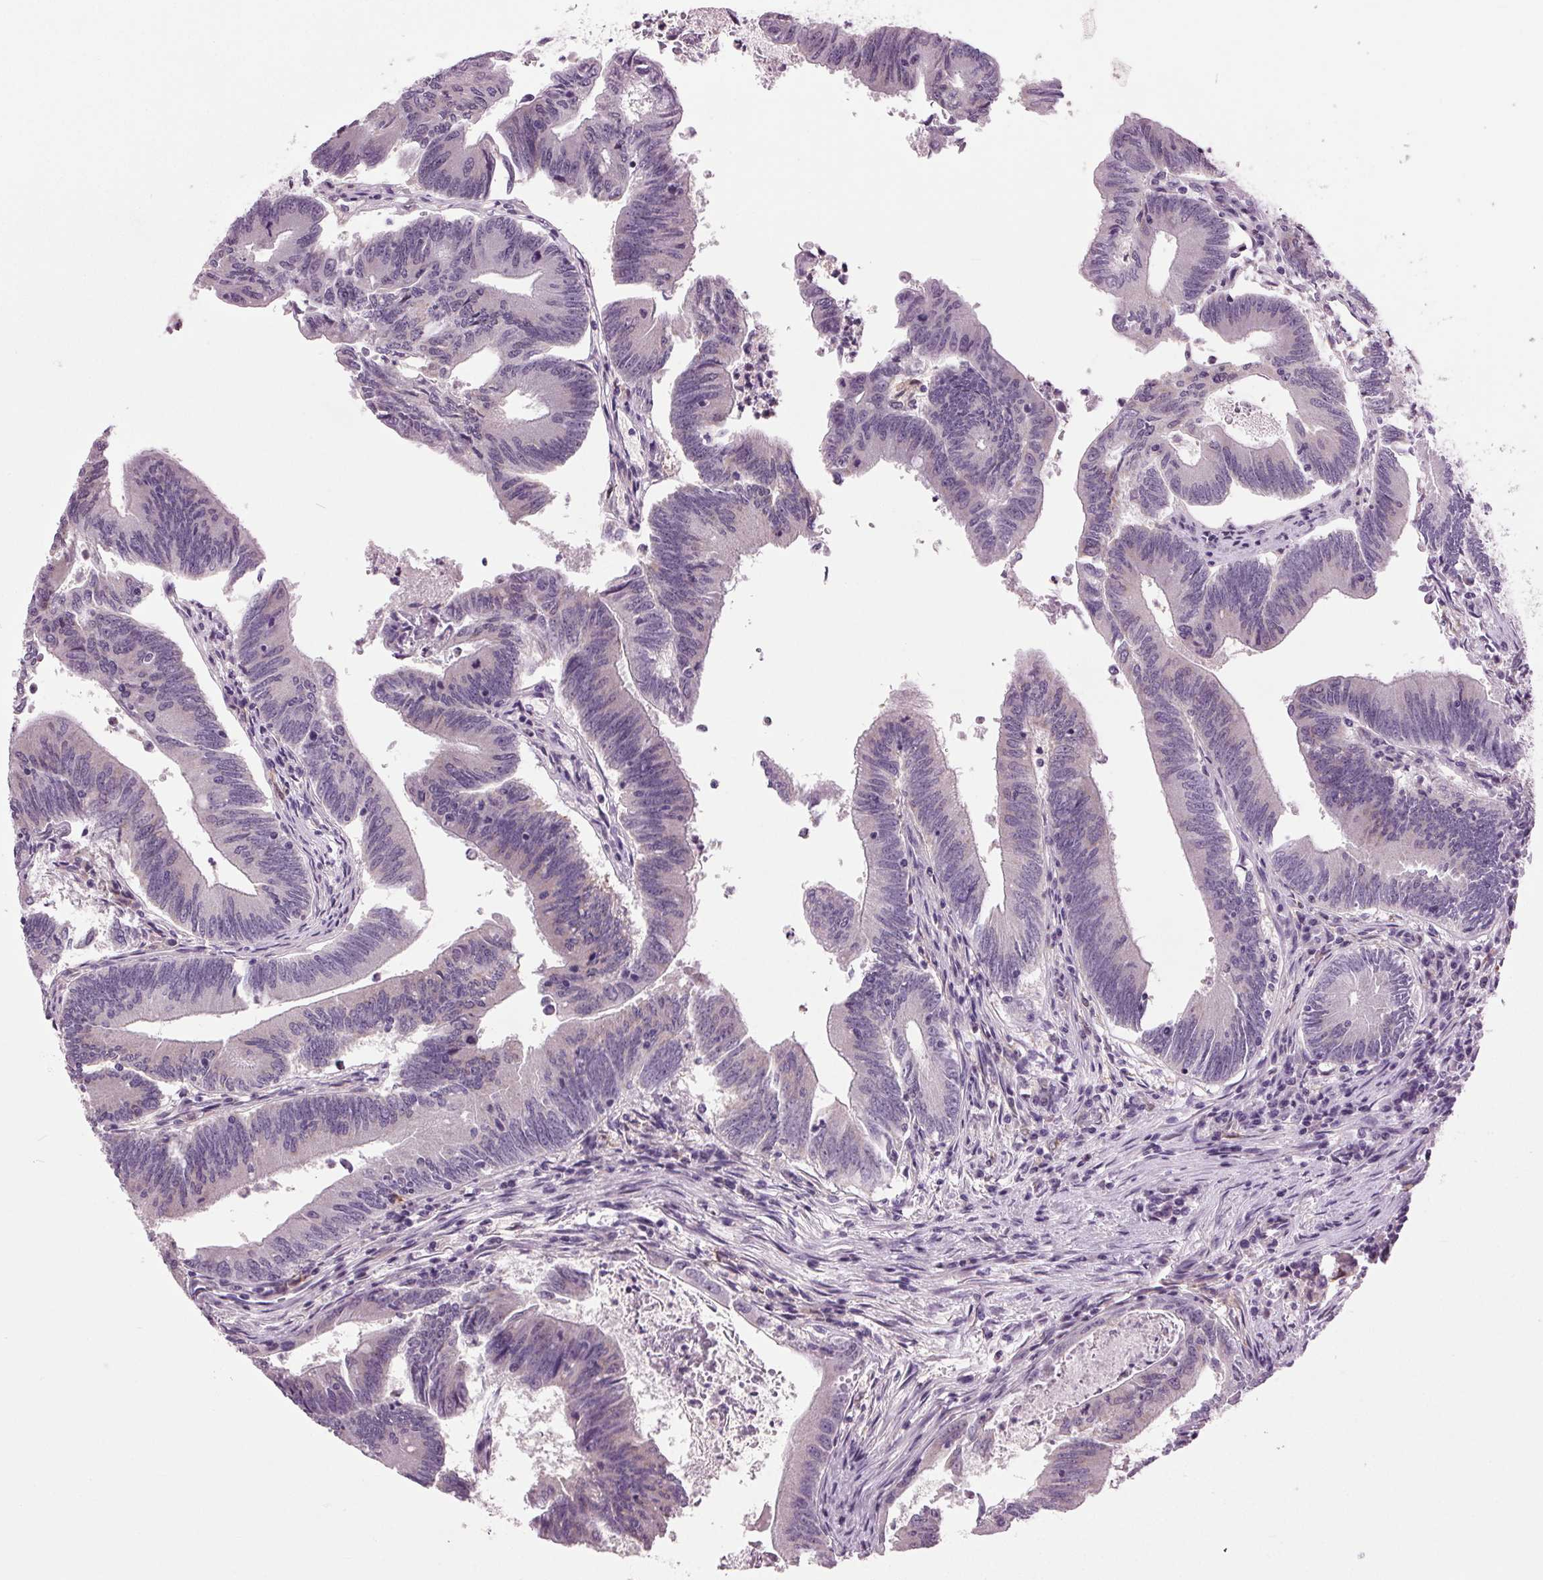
{"staining": {"intensity": "negative", "quantity": "none", "location": "none"}, "tissue": "colorectal cancer", "cell_type": "Tumor cells", "image_type": "cancer", "snomed": [{"axis": "morphology", "description": "Adenocarcinoma, NOS"}, {"axis": "topography", "description": "Colon"}], "caption": "Immunohistochemical staining of colorectal cancer exhibits no significant positivity in tumor cells. The staining was performed using DAB to visualize the protein expression in brown, while the nuclei were stained in blue with hematoxylin (Magnification: 20x).", "gene": "BSDC1", "patient": {"sex": "female", "age": 70}}